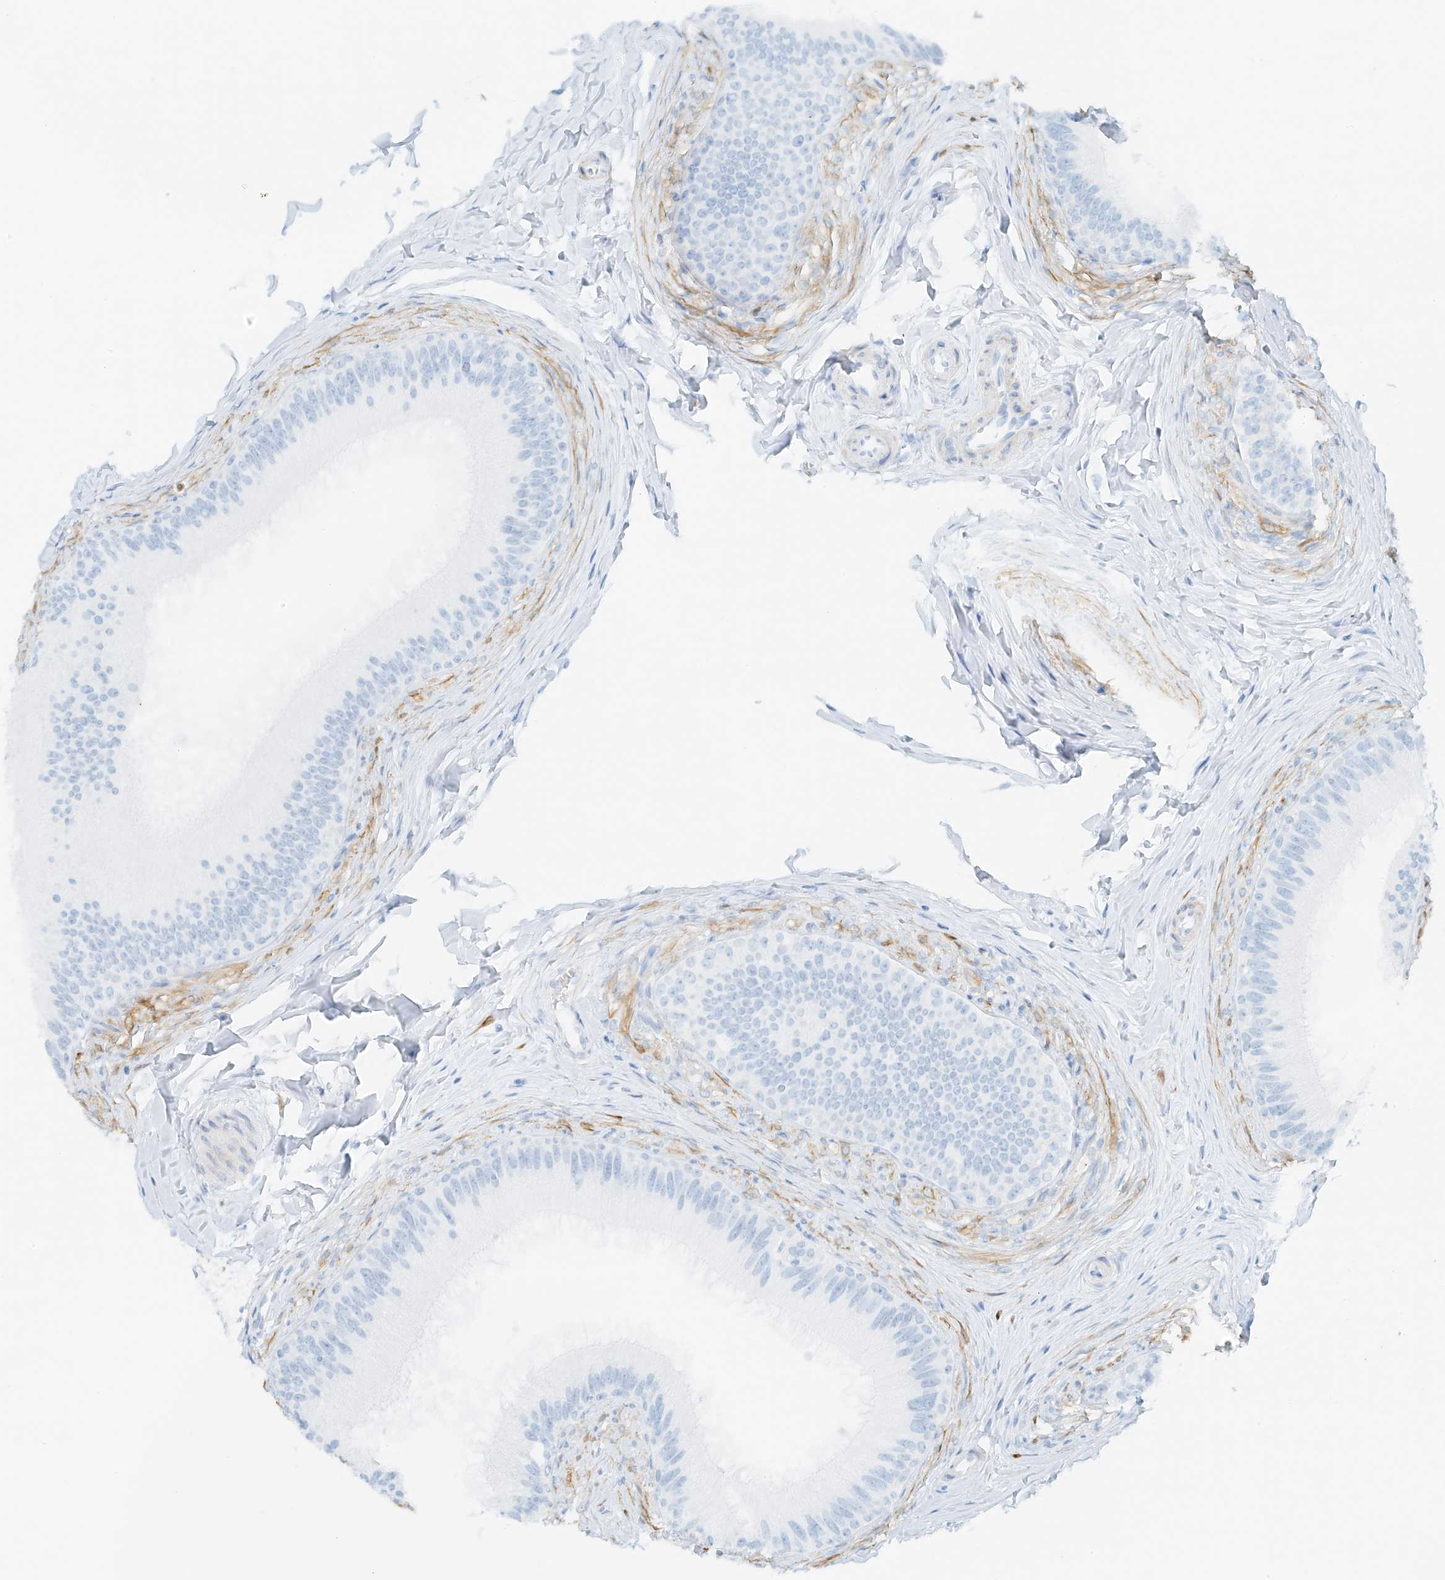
{"staining": {"intensity": "negative", "quantity": "none", "location": "none"}, "tissue": "epididymis", "cell_type": "Glandular cells", "image_type": "normal", "snomed": [{"axis": "morphology", "description": "Normal tissue, NOS"}, {"axis": "topography", "description": "Epididymis"}], "caption": "This is a micrograph of IHC staining of unremarkable epididymis, which shows no positivity in glandular cells. The staining was performed using DAB to visualize the protein expression in brown, while the nuclei were stained in blue with hematoxylin (Magnification: 20x).", "gene": "SMCP", "patient": {"sex": "male", "age": 27}}